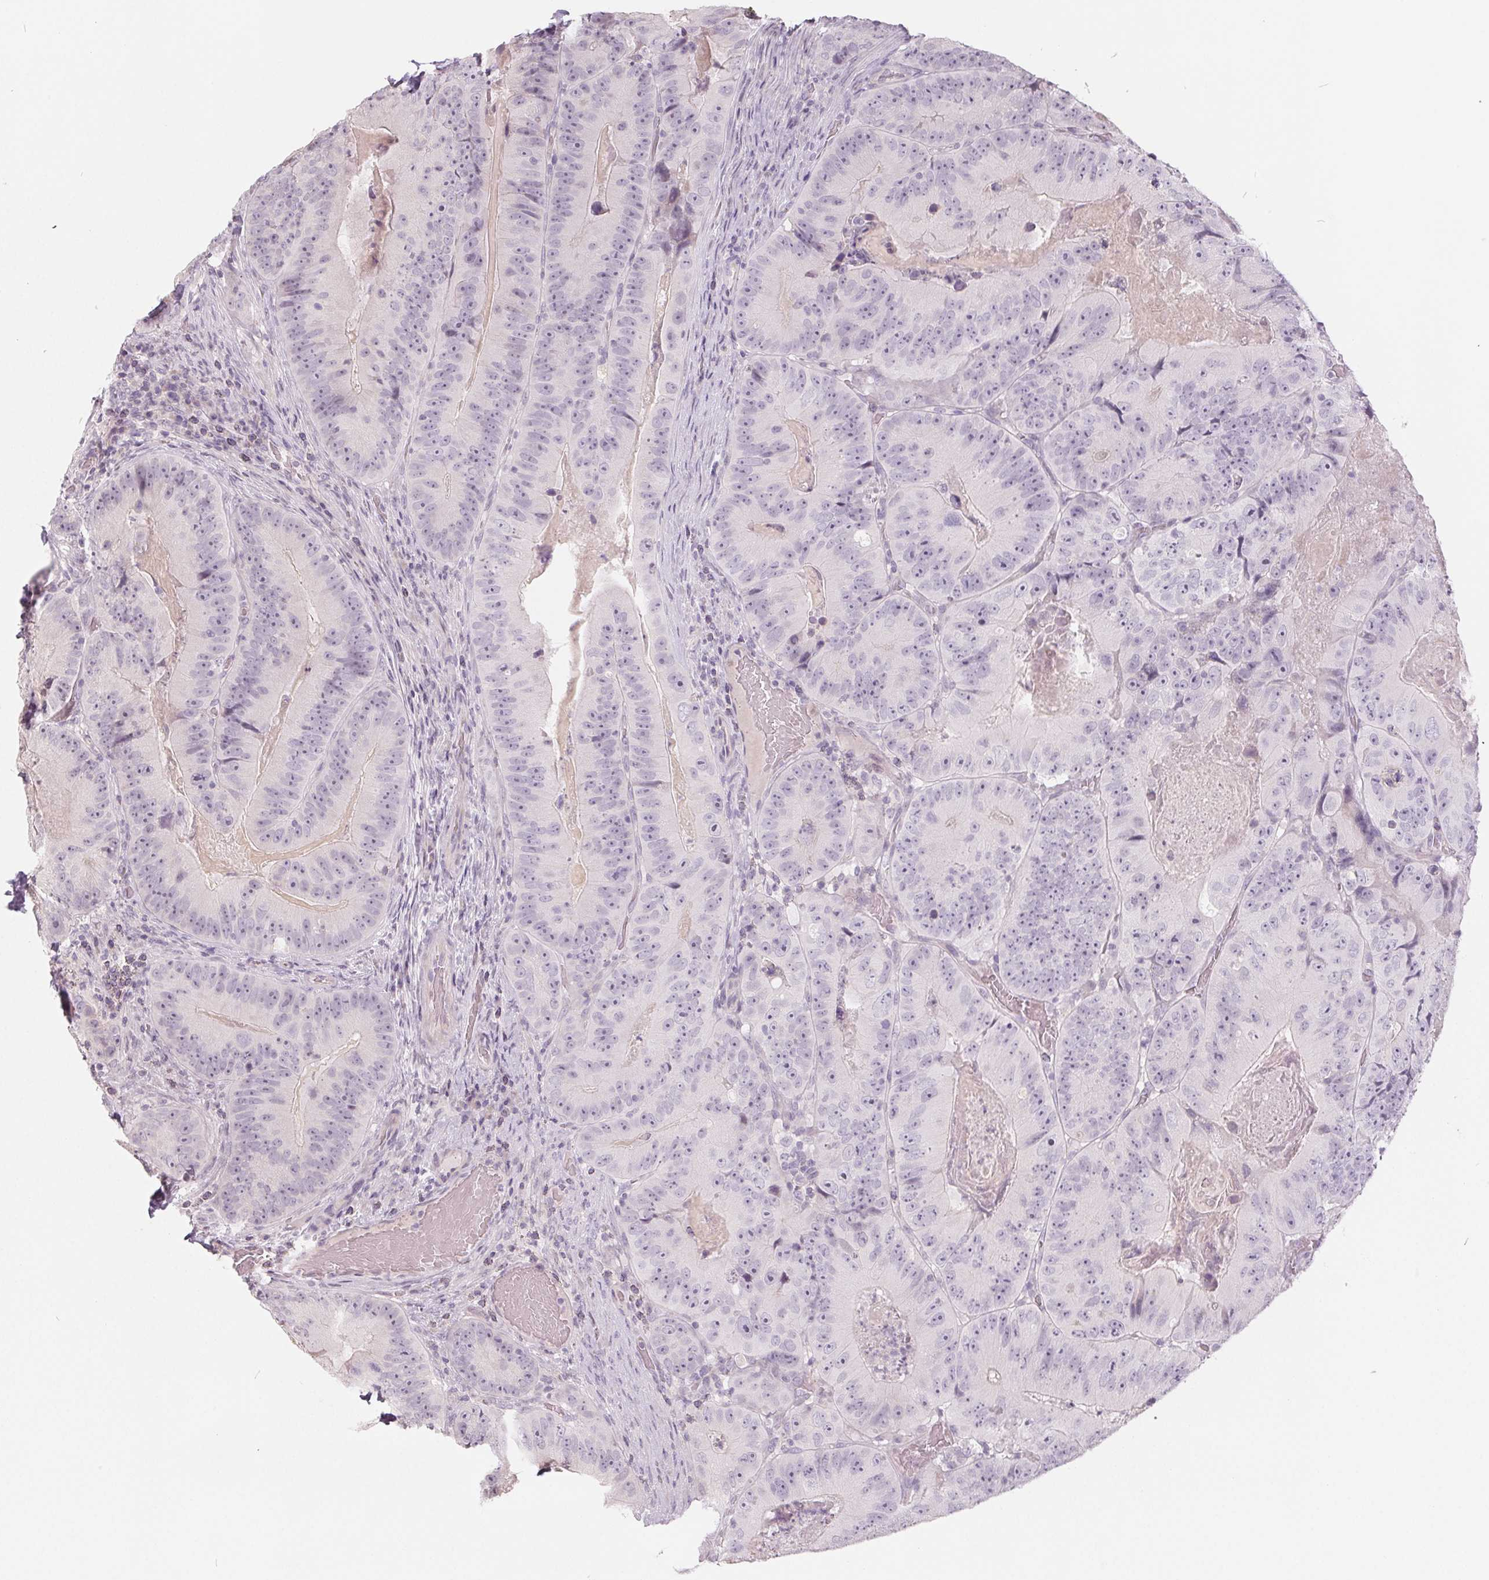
{"staining": {"intensity": "negative", "quantity": "none", "location": "none"}, "tissue": "colorectal cancer", "cell_type": "Tumor cells", "image_type": "cancer", "snomed": [{"axis": "morphology", "description": "Adenocarcinoma, NOS"}, {"axis": "topography", "description": "Colon"}], "caption": "DAB immunohistochemical staining of colorectal cancer shows no significant expression in tumor cells.", "gene": "ZBBX", "patient": {"sex": "female", "age": 86}}